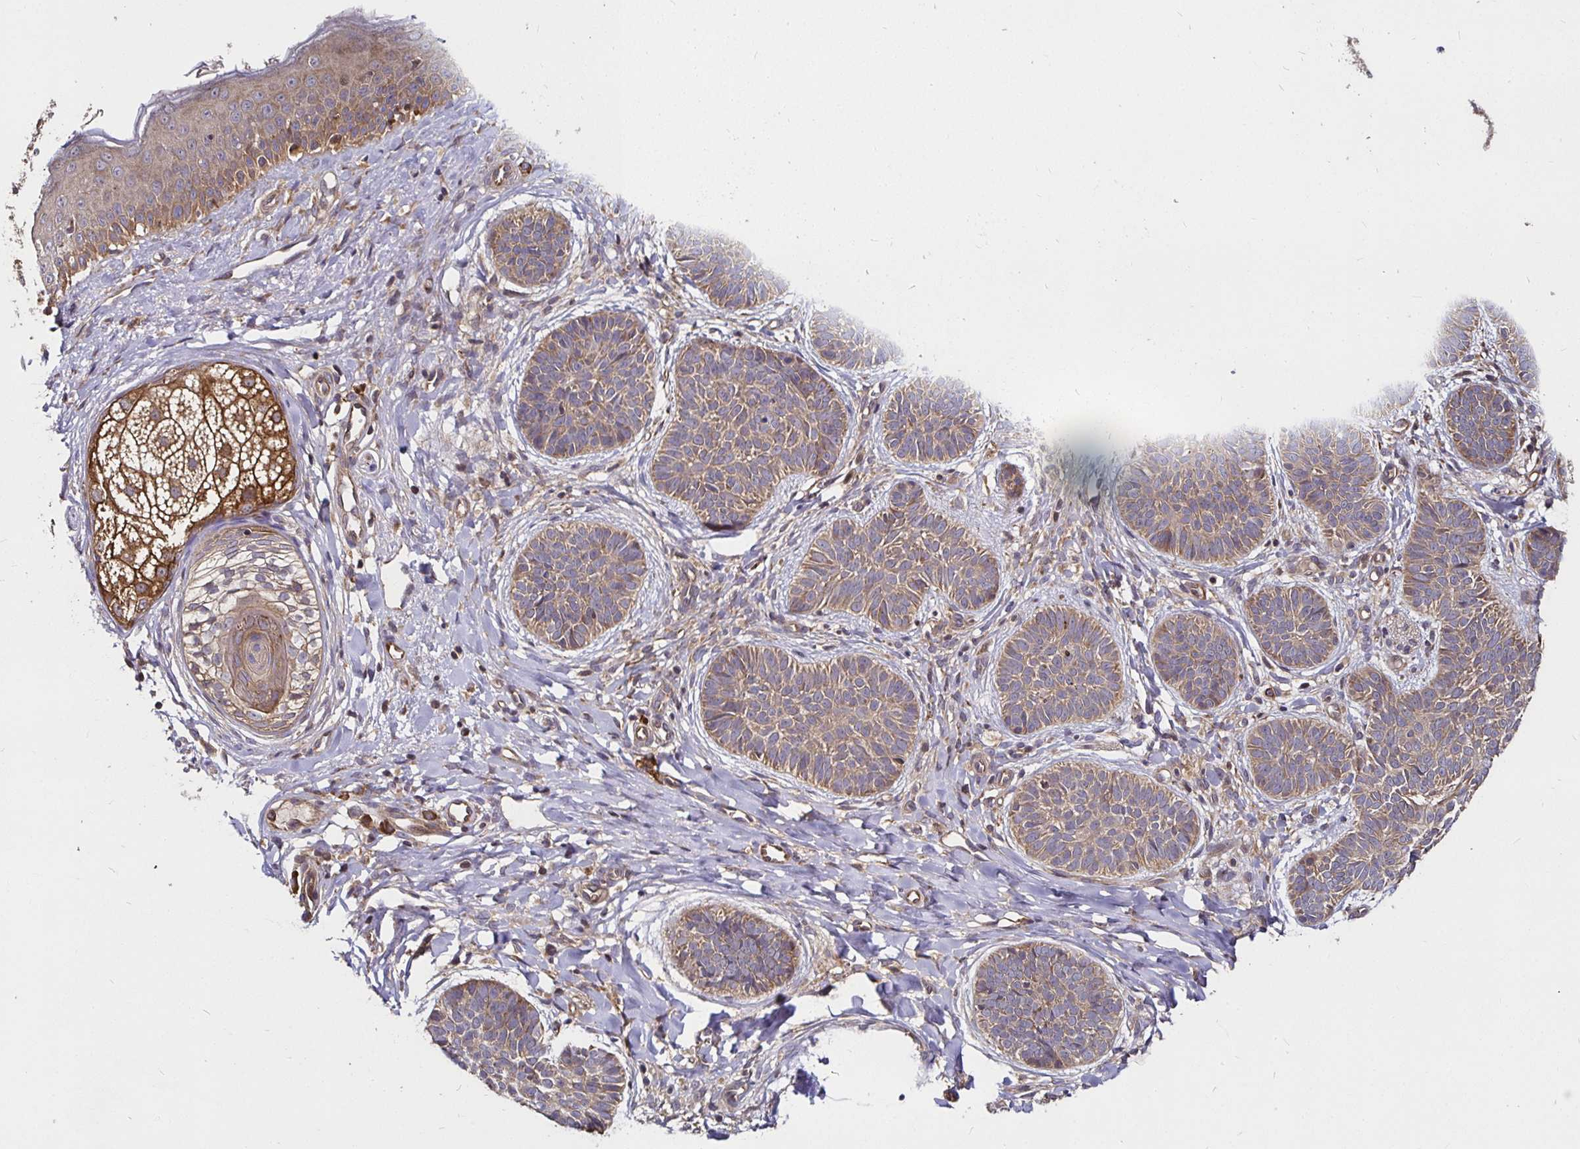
{"staining": {"intensity": "weak", "quantity": ">75%", "location": "cytoplasmic/membranous"}, "tissue": "skin cancer", "cell_type": "Tumor cells", "image_type": "cancer", "snomed": [{"axis": "morphology", "description": "Basal cell carcinoma"}, {"axis": "topography", "description": "Skin"}], "caption": "Protein staining by IHC displays weak cytoplasmic/membranous expression in approximately >75% of tumor cells in skin cancer (basal cell carcinoma).", "gene": "MLST8", "patient": {"sex": "male", "age": 54}}